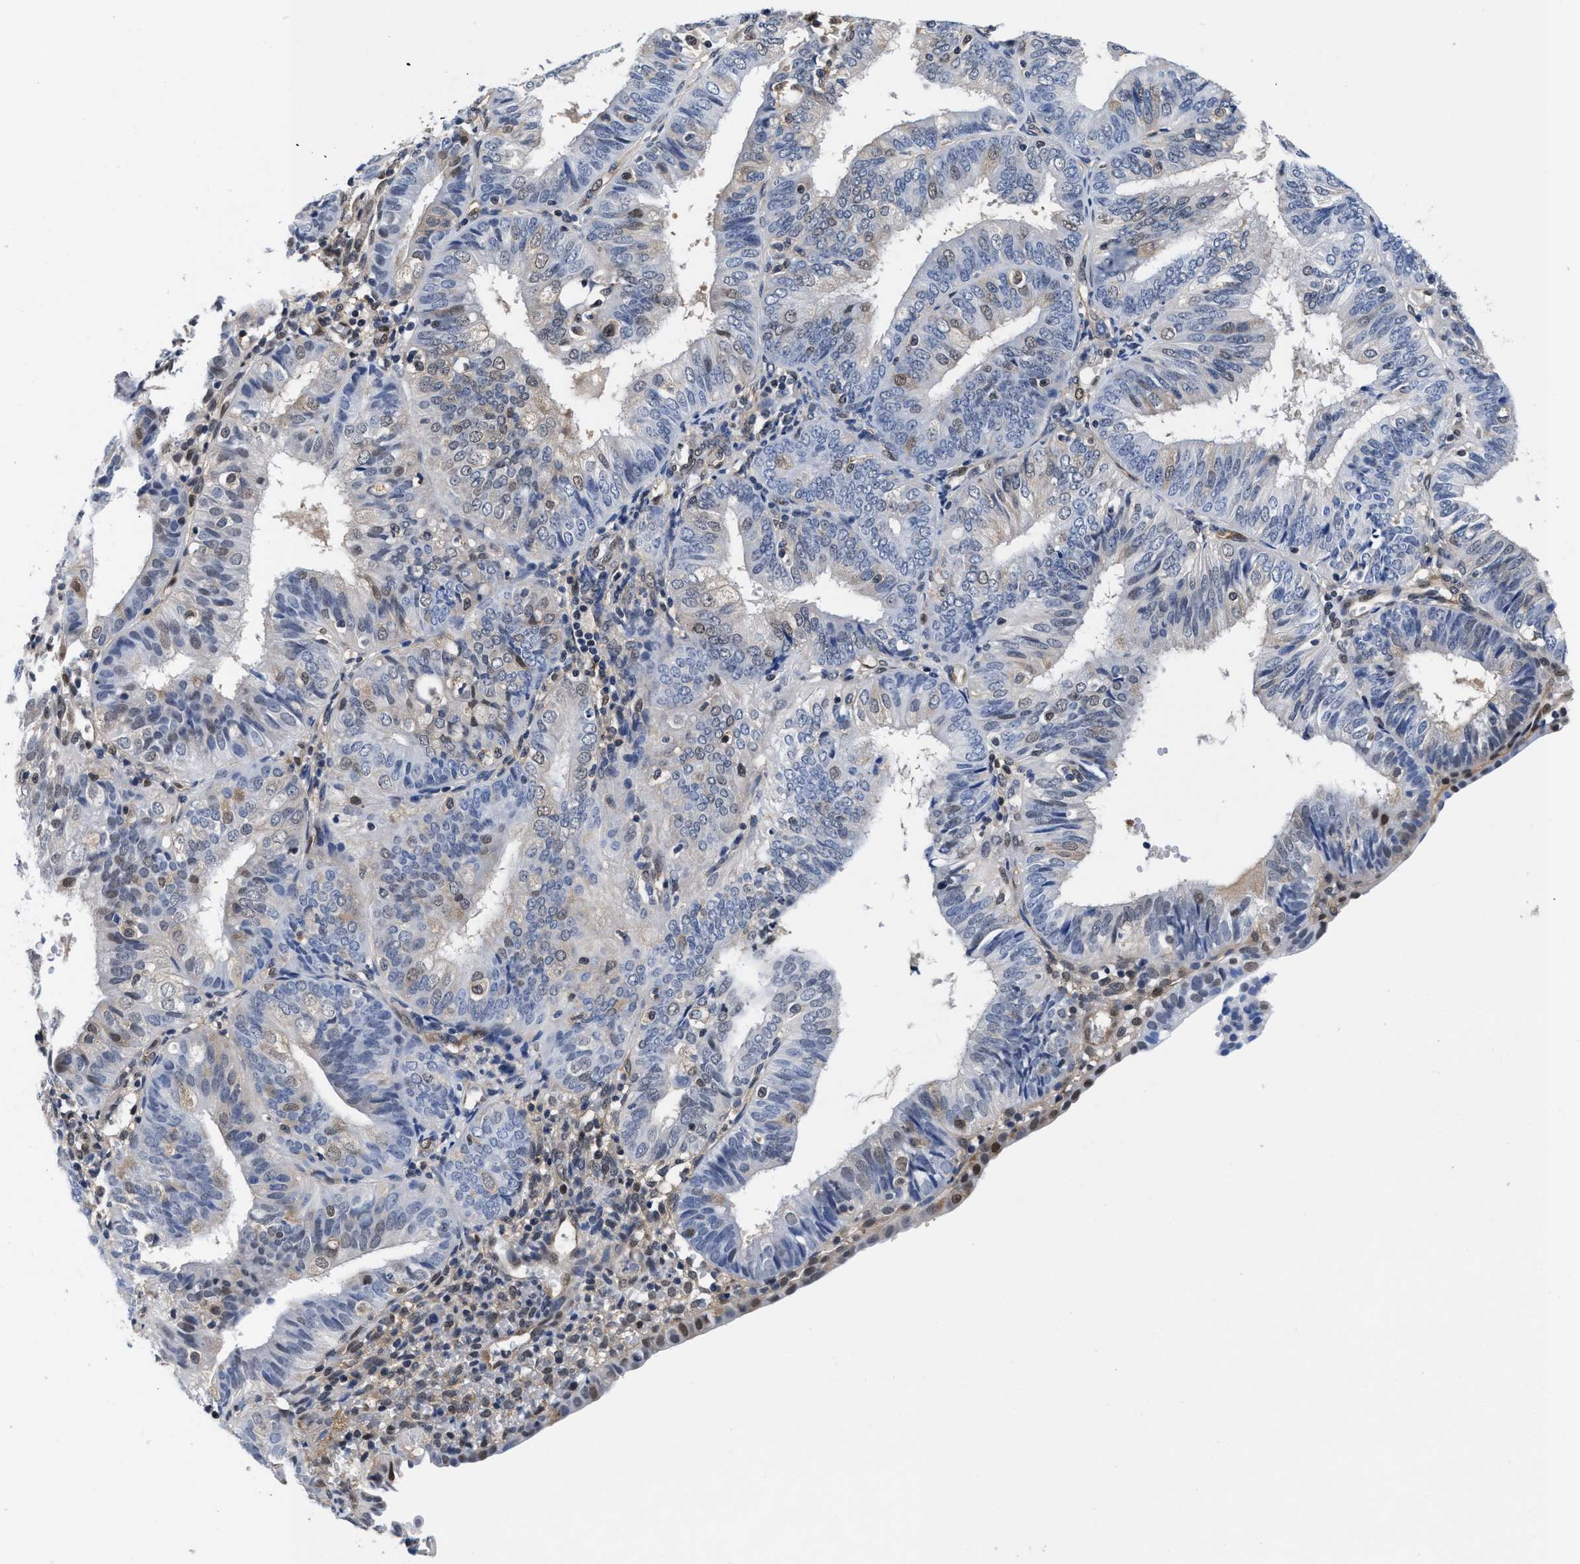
{"staining": {"intensity": "negative", "quantity": "none", "location": "none"}, "tissue": "endometrial cancer", "cell_type": "Tumor cells", "image_type": "cancer", "snomed": [{"axis": "morphology", "description": "Adenocarcinoma, NOS"}, {"axis": "topography", "description": "Endometrium"}], "caption": "Immunohistochemistry micrograph of human endometrial cancer stained for a protein (brown), which shows no expression in tumor cells. (DAB (3,3'-diaminobenzidine) IHC, high magnification).", "gene": "ACLY", "patient": {"sex": "female", "age": 58}}